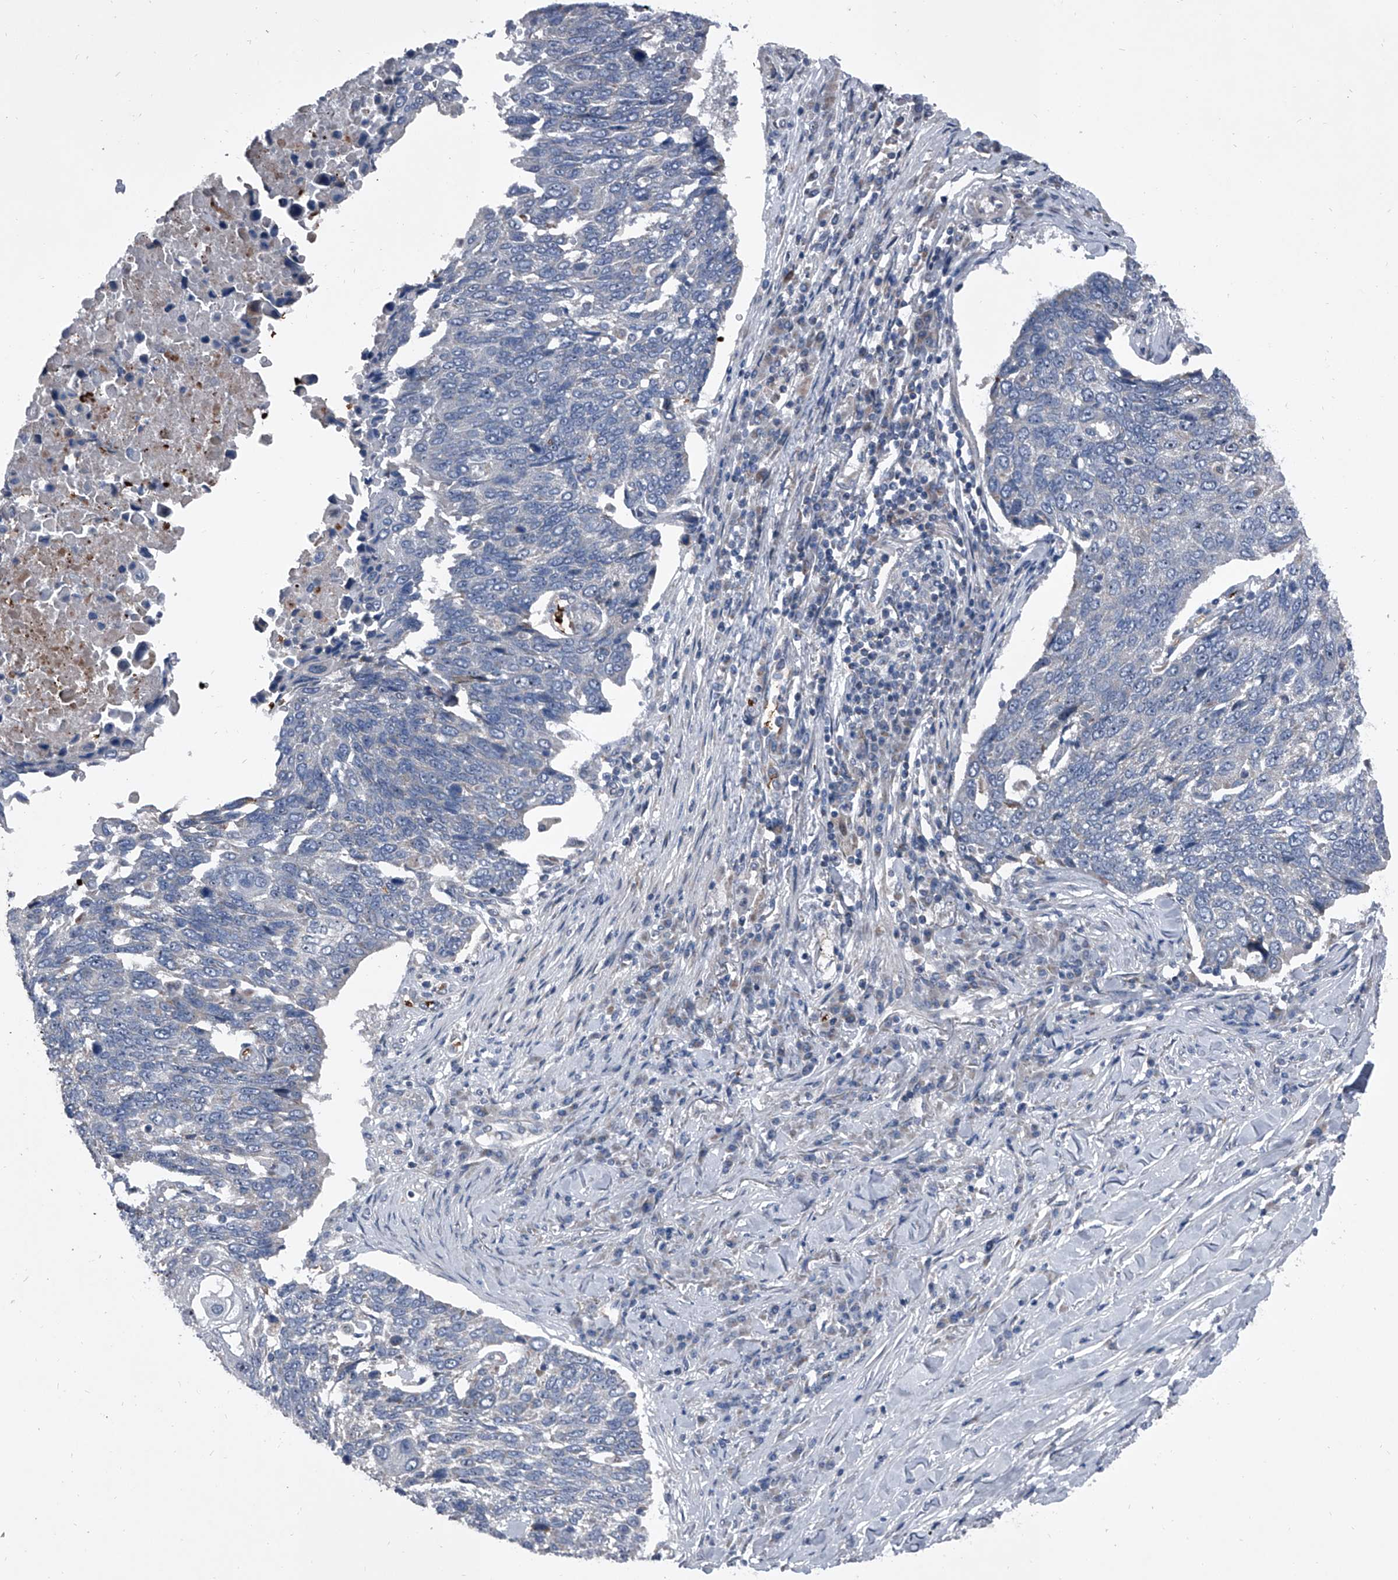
{"staining": {"intensity": "negative", "quantity": "none", "location": "none"}, "tissue": "lung cancer", "cell_type": "Tumor cells", "image_type": "cancer", "snomed": [{"axis": "morphology", "description": "Squamous cell carcinoma, NOS"}, {"axis": "topography", "description": "Lung"}], "caption": "DAB immunohistochemical staining of human lung cancer (squamous cell carcinoma) reveals no significant expression in tumor cells.", "gene": "CEP85L", "patient": {"sex": "male", "age": 66}}